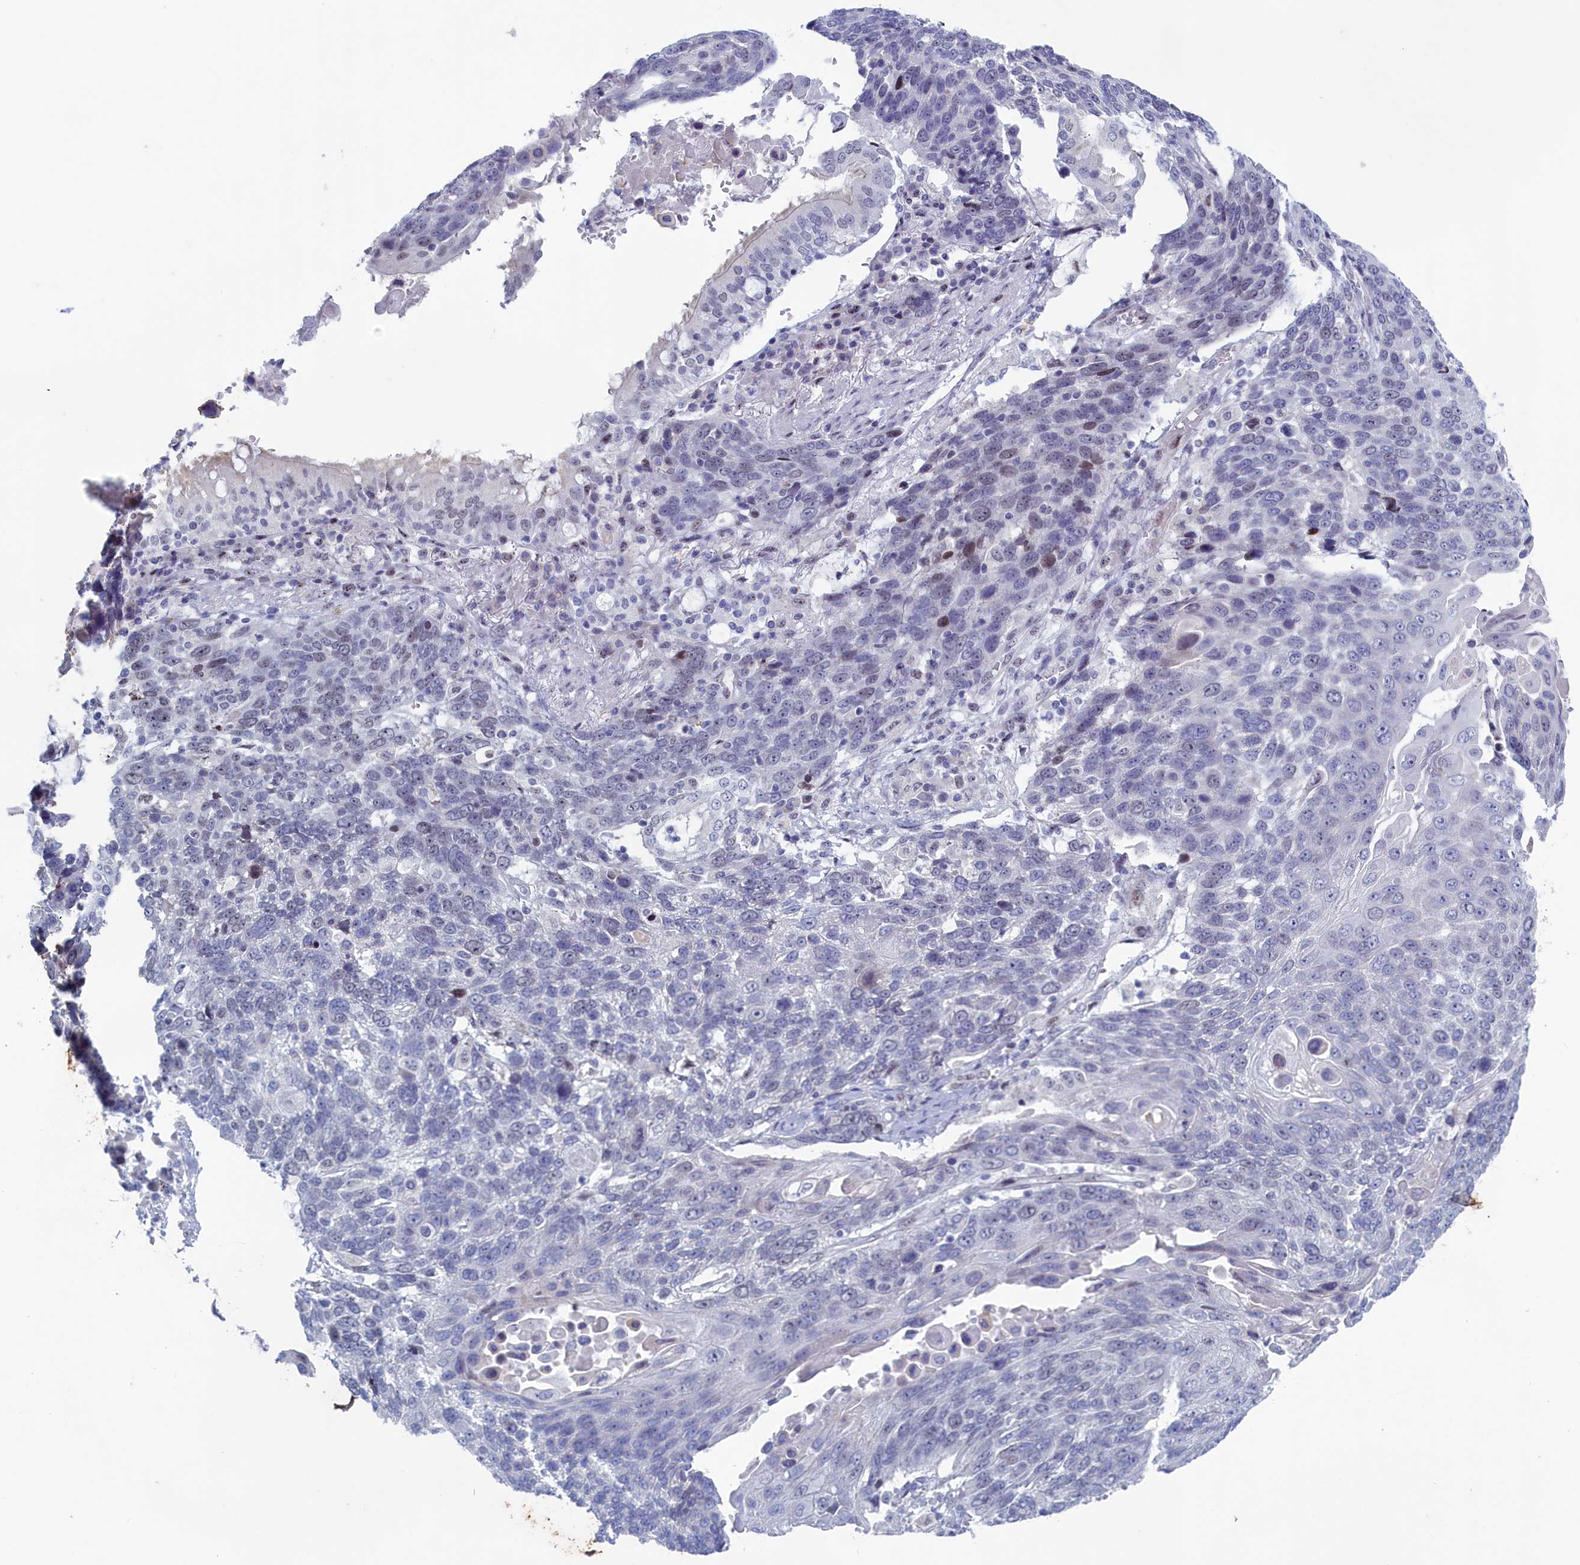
{"staining": {"intensity": "weak", "quantity": "<25%", "location": "nuclear"}, "tissue": "lung cancer", "cell_type": "Tumor cells", "image_type": "cancer", "snomed": [{"axis": "morphology", "description": "Squamous cell carcinoma, NOS"}, {"axis": "topography", "description": "Lung"}], "caption": "This is an IHC image of human squamous cell carcinoma (lung). There is no expression in tumor cells.", "gene": "WDR76", "patient": {"sex": "male", "age": 66}}